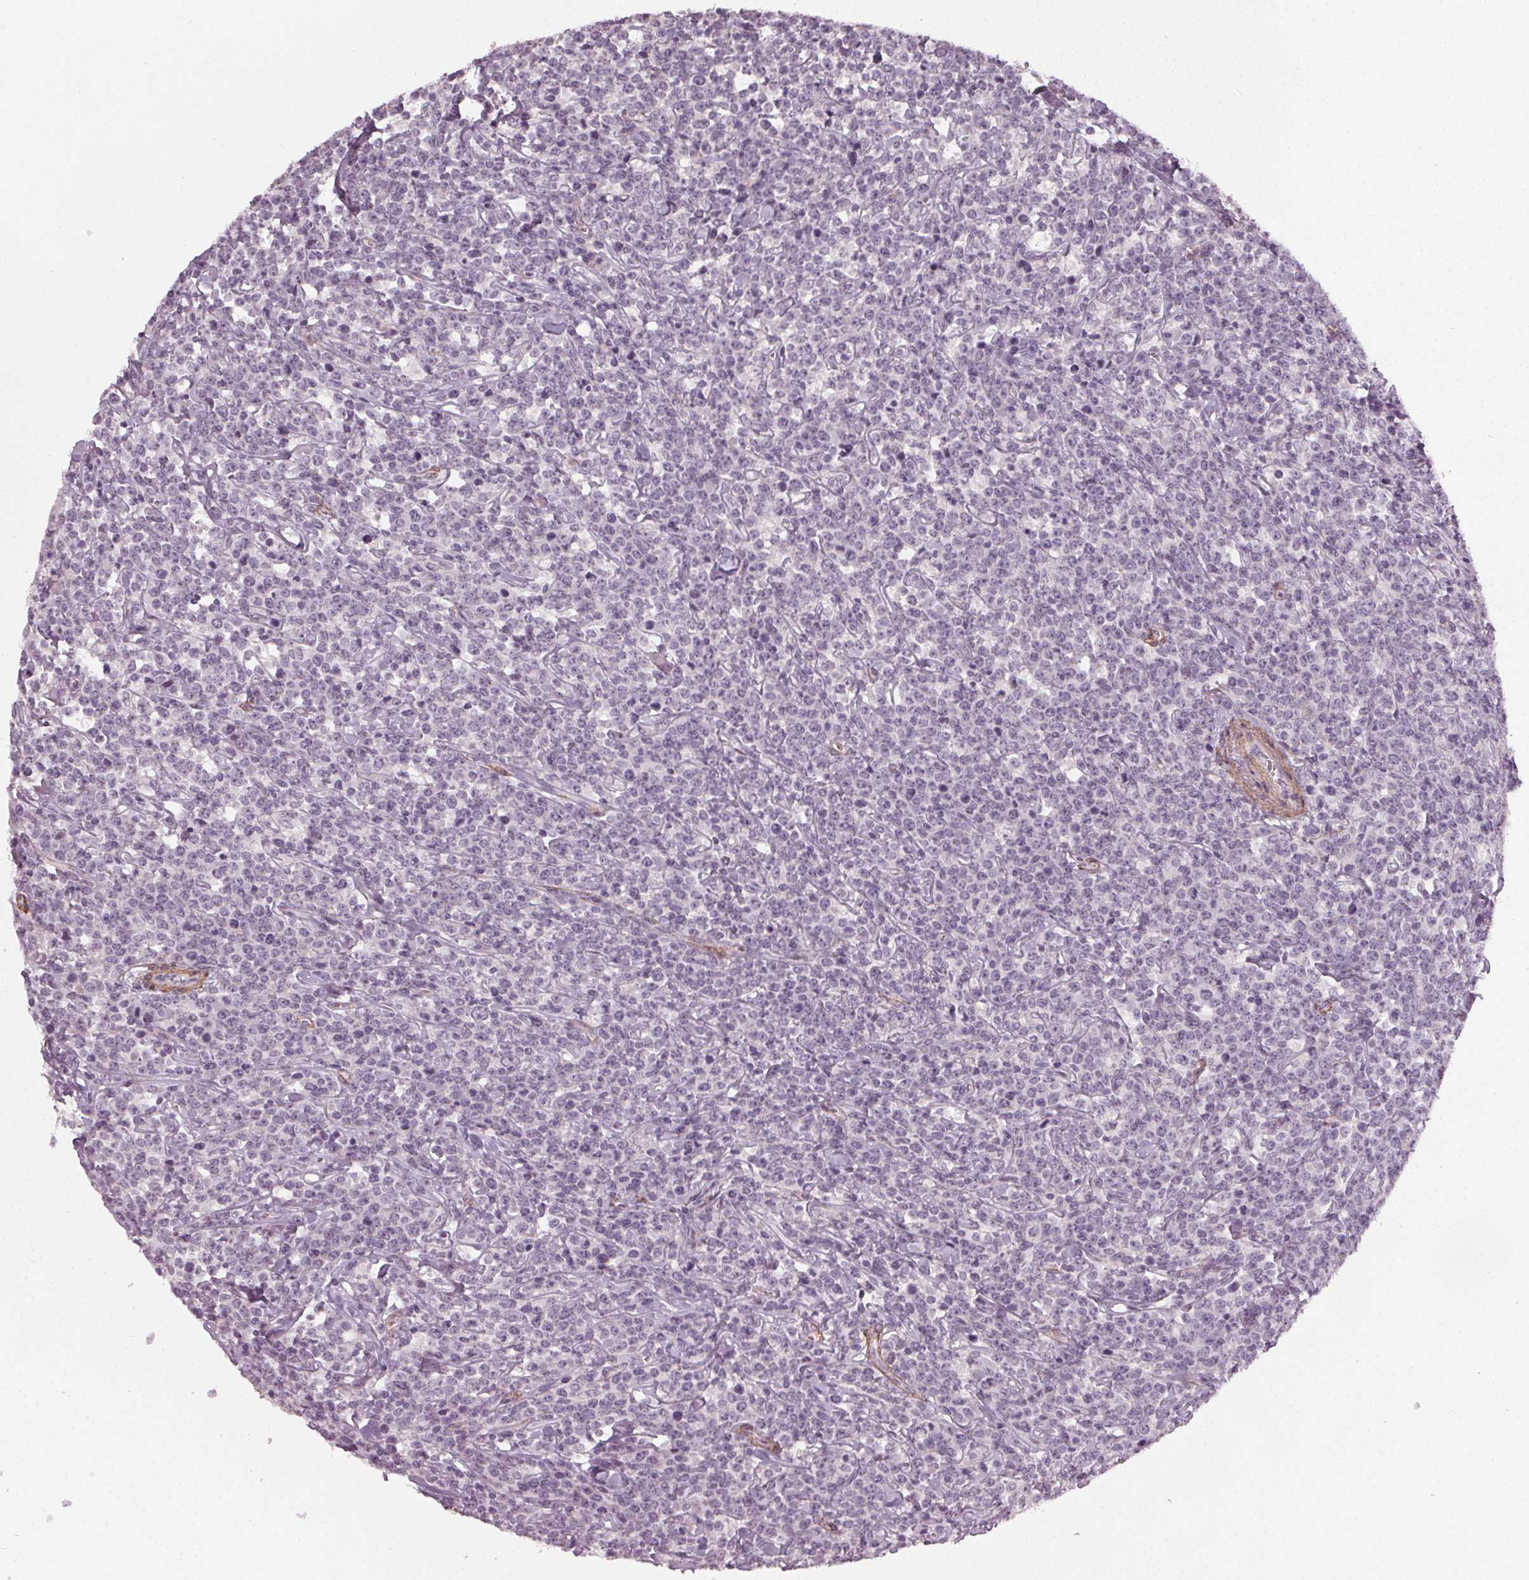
{"staining": {"intensity": "negative", "quantity": "none", "location": "none"}, "tissue": "lymphoma", "cell_type": "Tumor cells", "image_type": "cancer", "snomed": [{"axis": "morphology", "description": "Malignant lymphoma, non-Hodgkin's type, High grade"}, {"axis": "topography", "description": "Small intestine"}], "caption": "Immunohistochemical staining of human high-grade malignant lymphoma, non-Hodgkin's type exhibits no significant positivity in tumor cells. The staining was performed using DAB to visualize the protein expression in brown, while the nuclei were stained in blue with hematoxylin (Magnification: 20x).", "gene": "PKP1", "patient": {"sex": "female", "age": 56}}